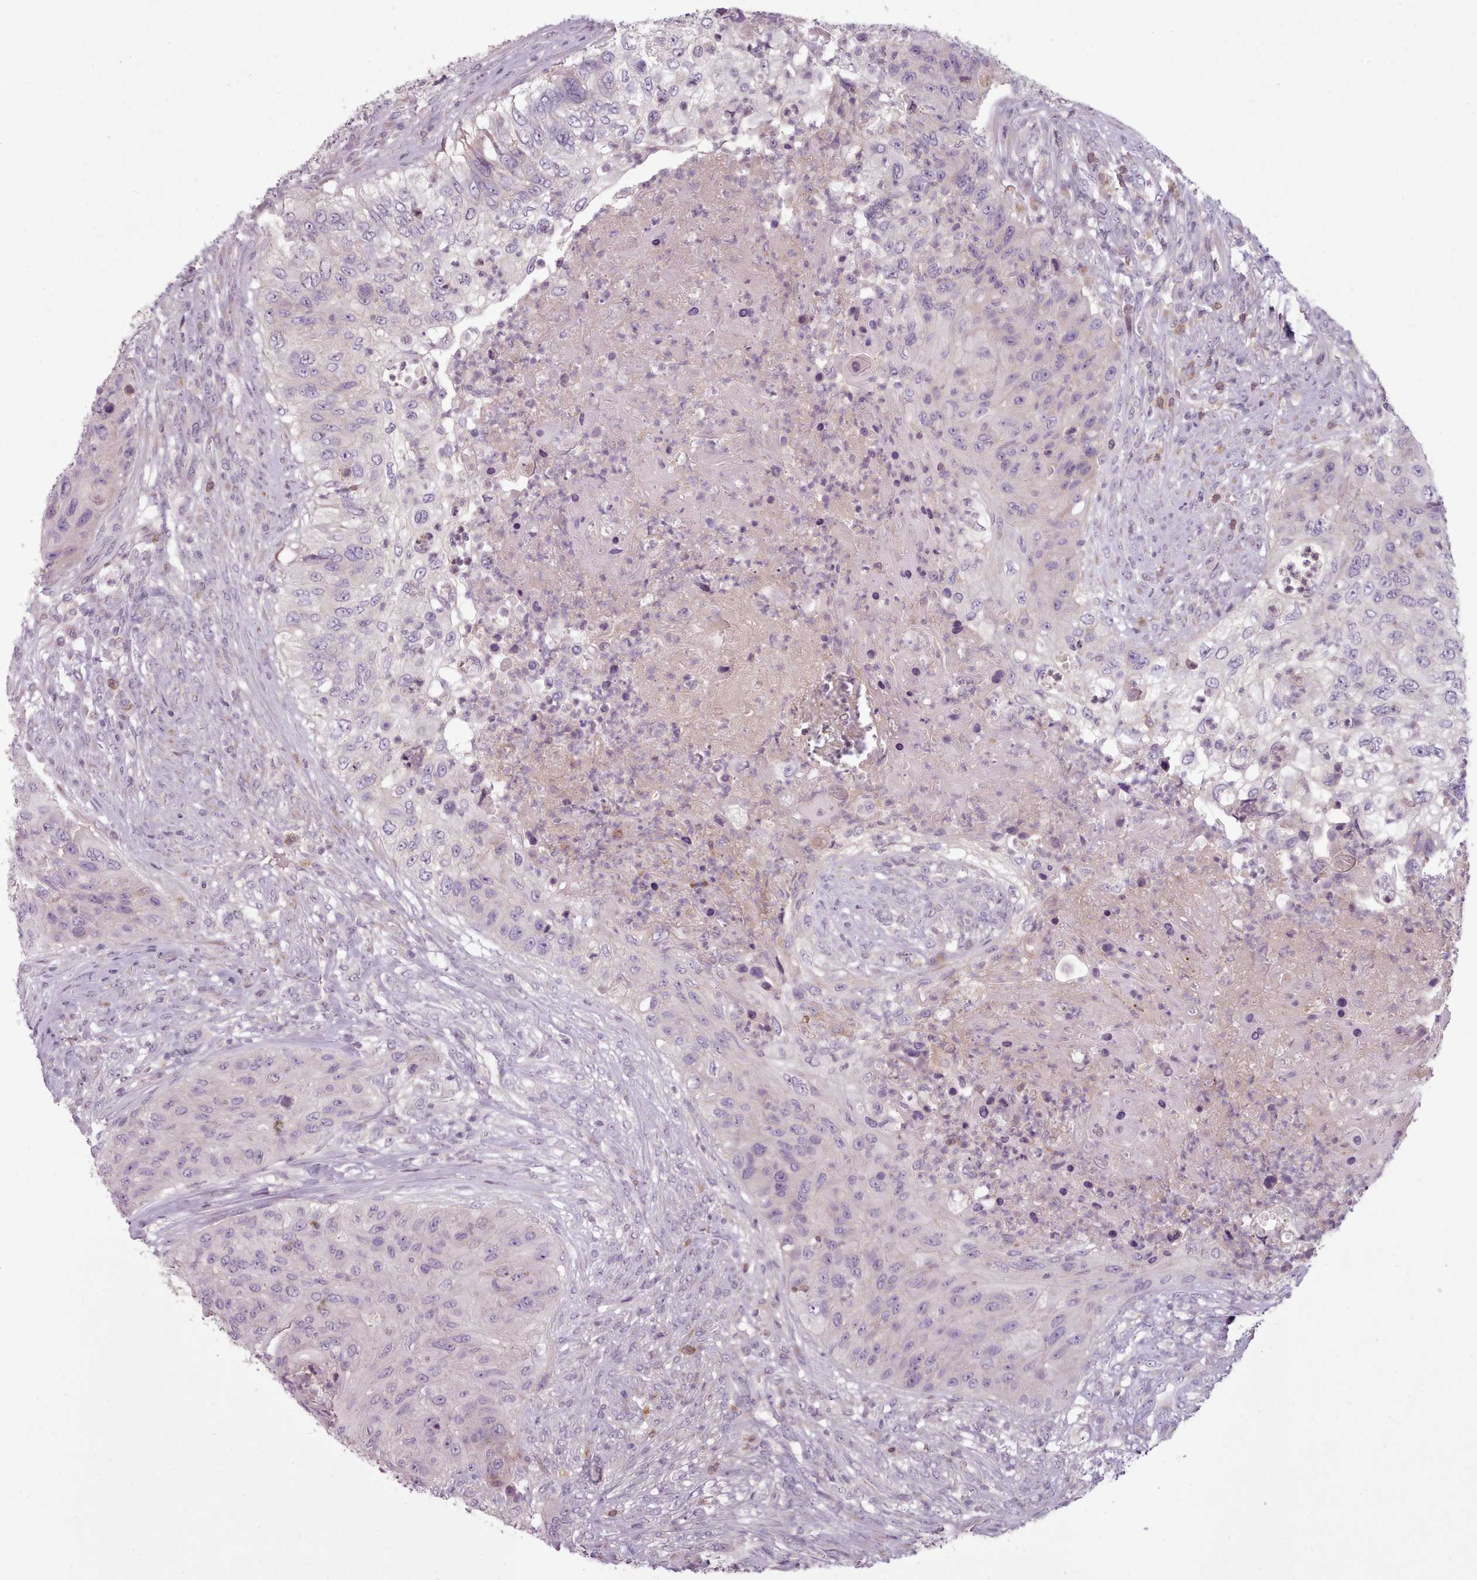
{"staining": {"intensity": "negative", "quantity": "none", "location": "none"}, "tissue": "urothelial cancer", "cell_type": "Tumor cells", "image_type": "cancer", "snomed": [{"axis": "morphology", "description": "Urothelial carcinoma, High grade"}, {"axis": "topography", "description": "Urinary bladder"}], "caption": "This is a micrograph of immunohistochemistry (IHC) staining of urothelial cancer, which shows no expression in tumor cells.", "gene": "LAPTM5", "patient": {"sex": "female", "age": 60}}